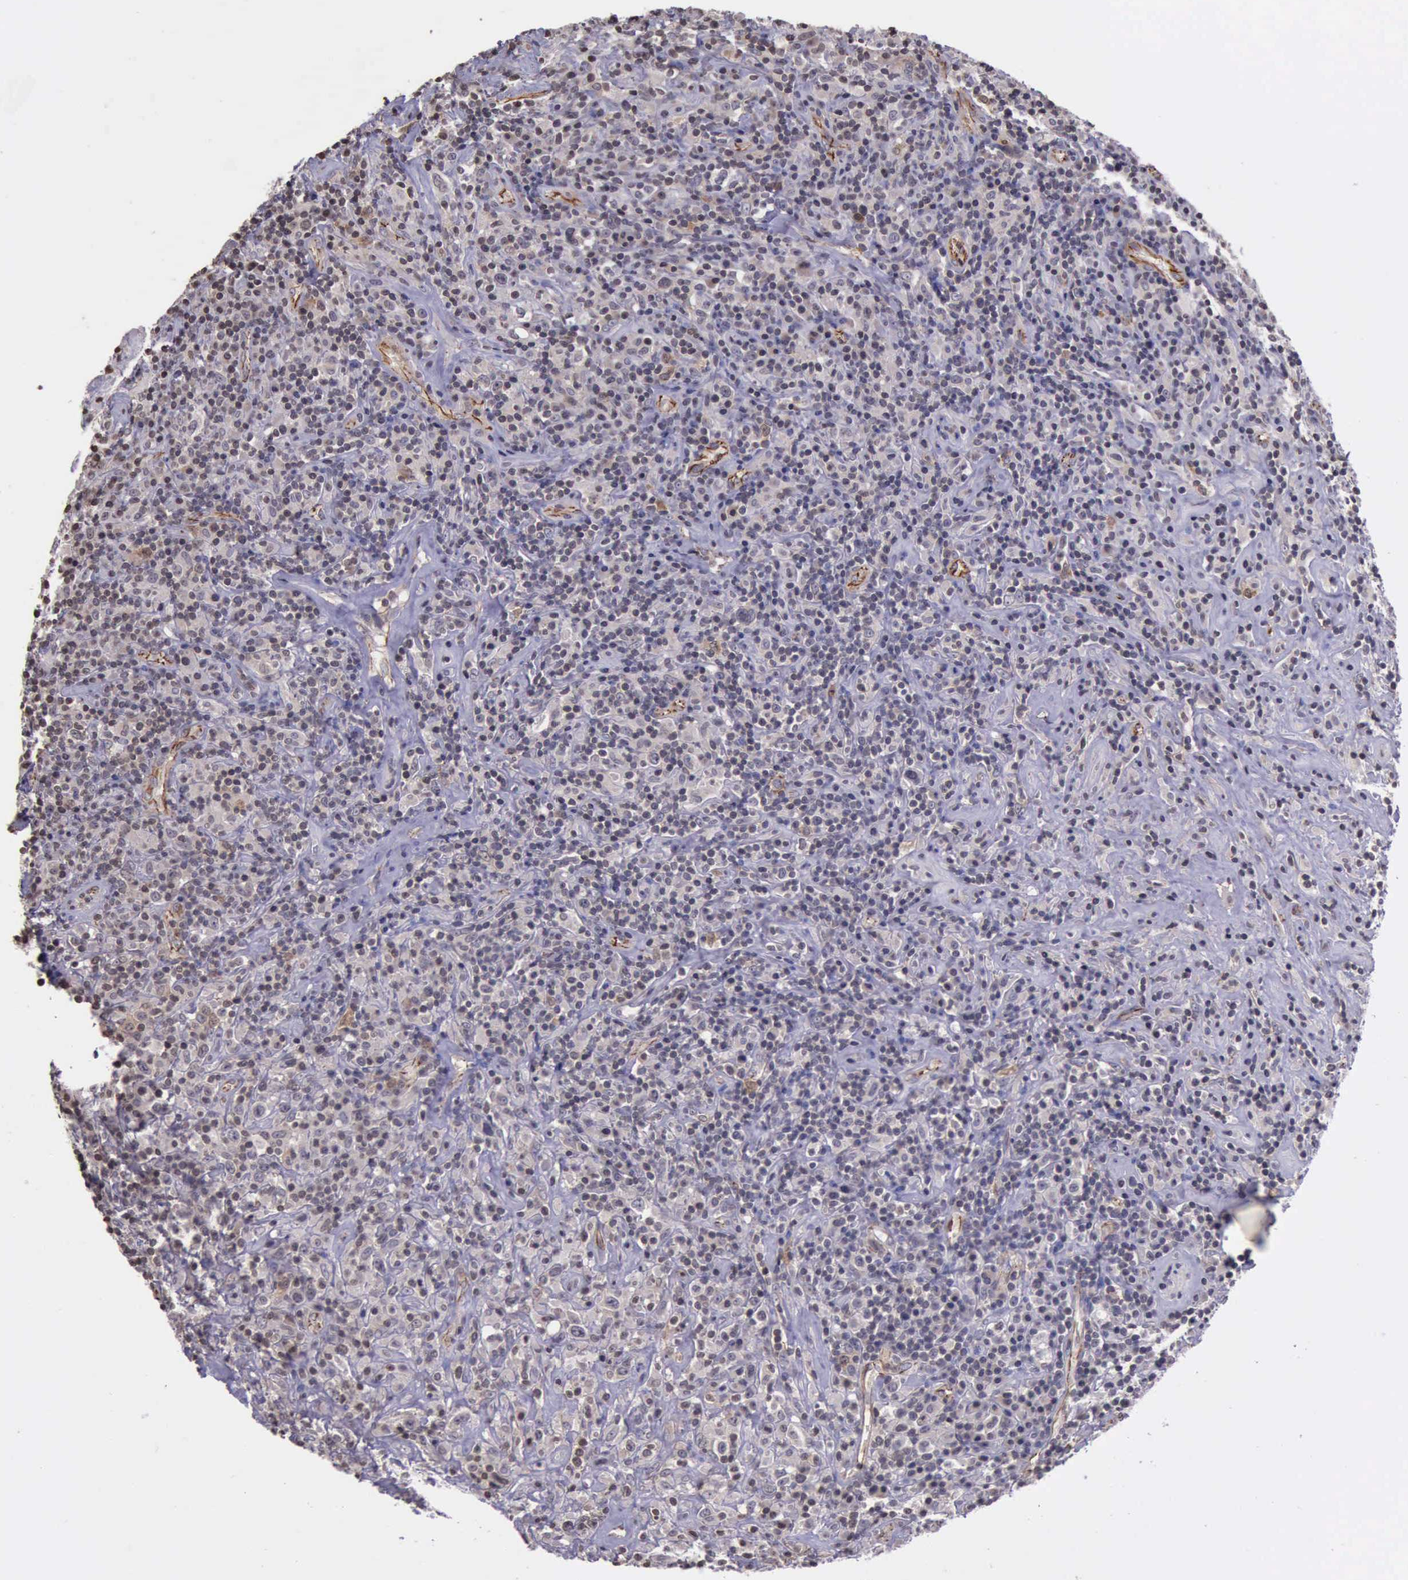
{"staining": {"intensity": "negative", "quantity": "none", "location": "none"}, "tissue": "lymphoma", "cell_type": "Tumor cells", "image_type": "cancer", "snomed": [{"axis": "morphology", "description": "Hodgkin's disease, NOS"}, {"axis": "topography", "description": "Lymph node"}], "caption": "A high-resolution histopathology image shows IHC staining of Hodgkin's disease, which shows no significant expression in tumor cells. (Immunohistochemistry, brightfield microscopy, high magnification).", "gene": "CTNNB1", "patient": {"sex": "male", "age": 46}}